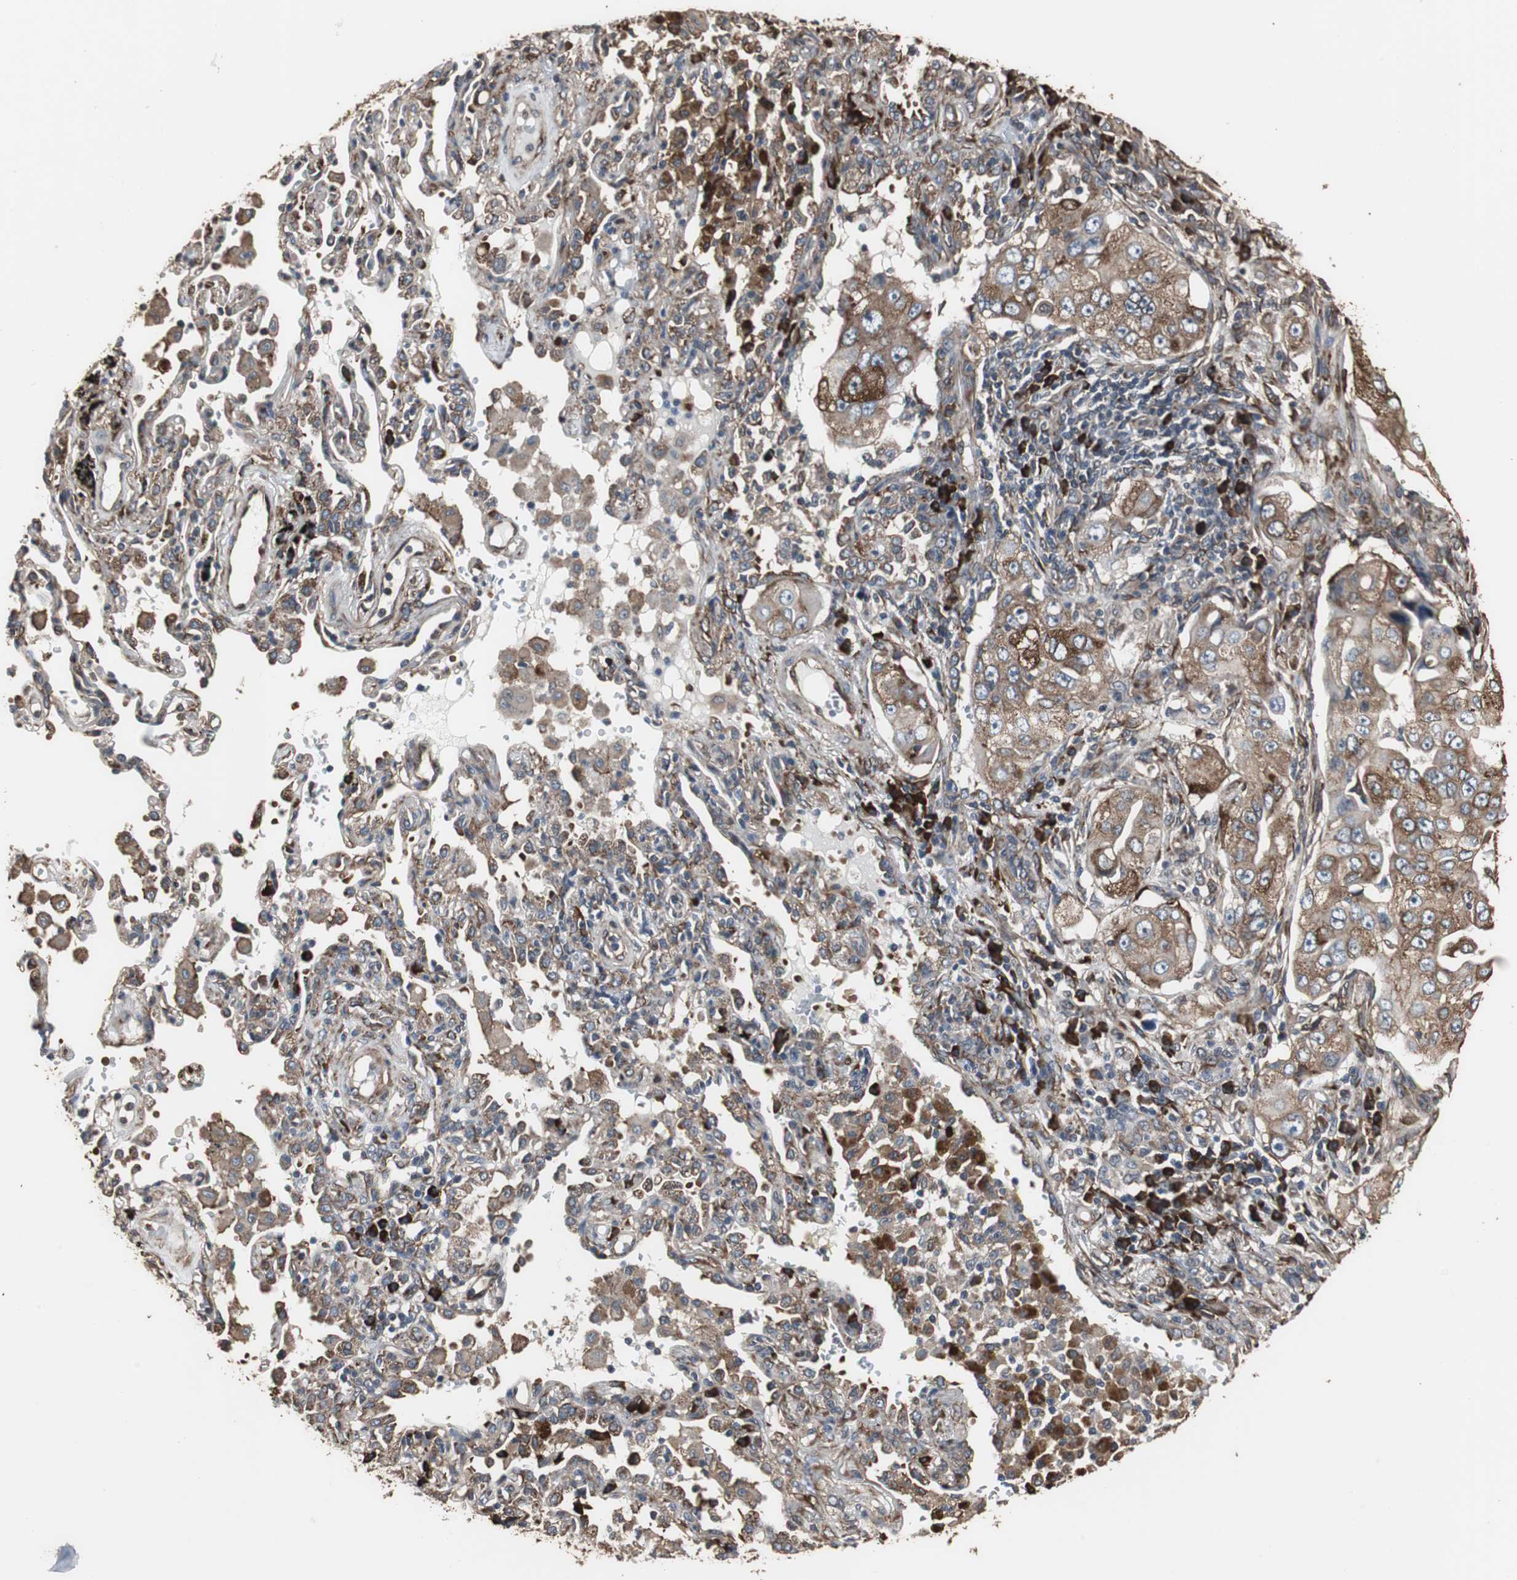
{"staining": {"intensity": "moderate", "quantity": ">75%", "location": "cytoplasmic/membranous"}, "tissue": "lung cancer", "cell_type": "Tumor cells", "image_type": "cancer", "snomed": [{"axis": "morphology", "description": "Adenocarcinoma, NOS"}, {"axis": "topography", "description": "Lung"}], "caption": "Approximately >75% of tumor cells in lung cancer (adenocarcinoma) exhibit moderate cytoplasmic/membranous protein positivity as visualized by brown immunohistochemical staining.", "gene": "CALU", "patient": {"sex": "male", "age": 84}}